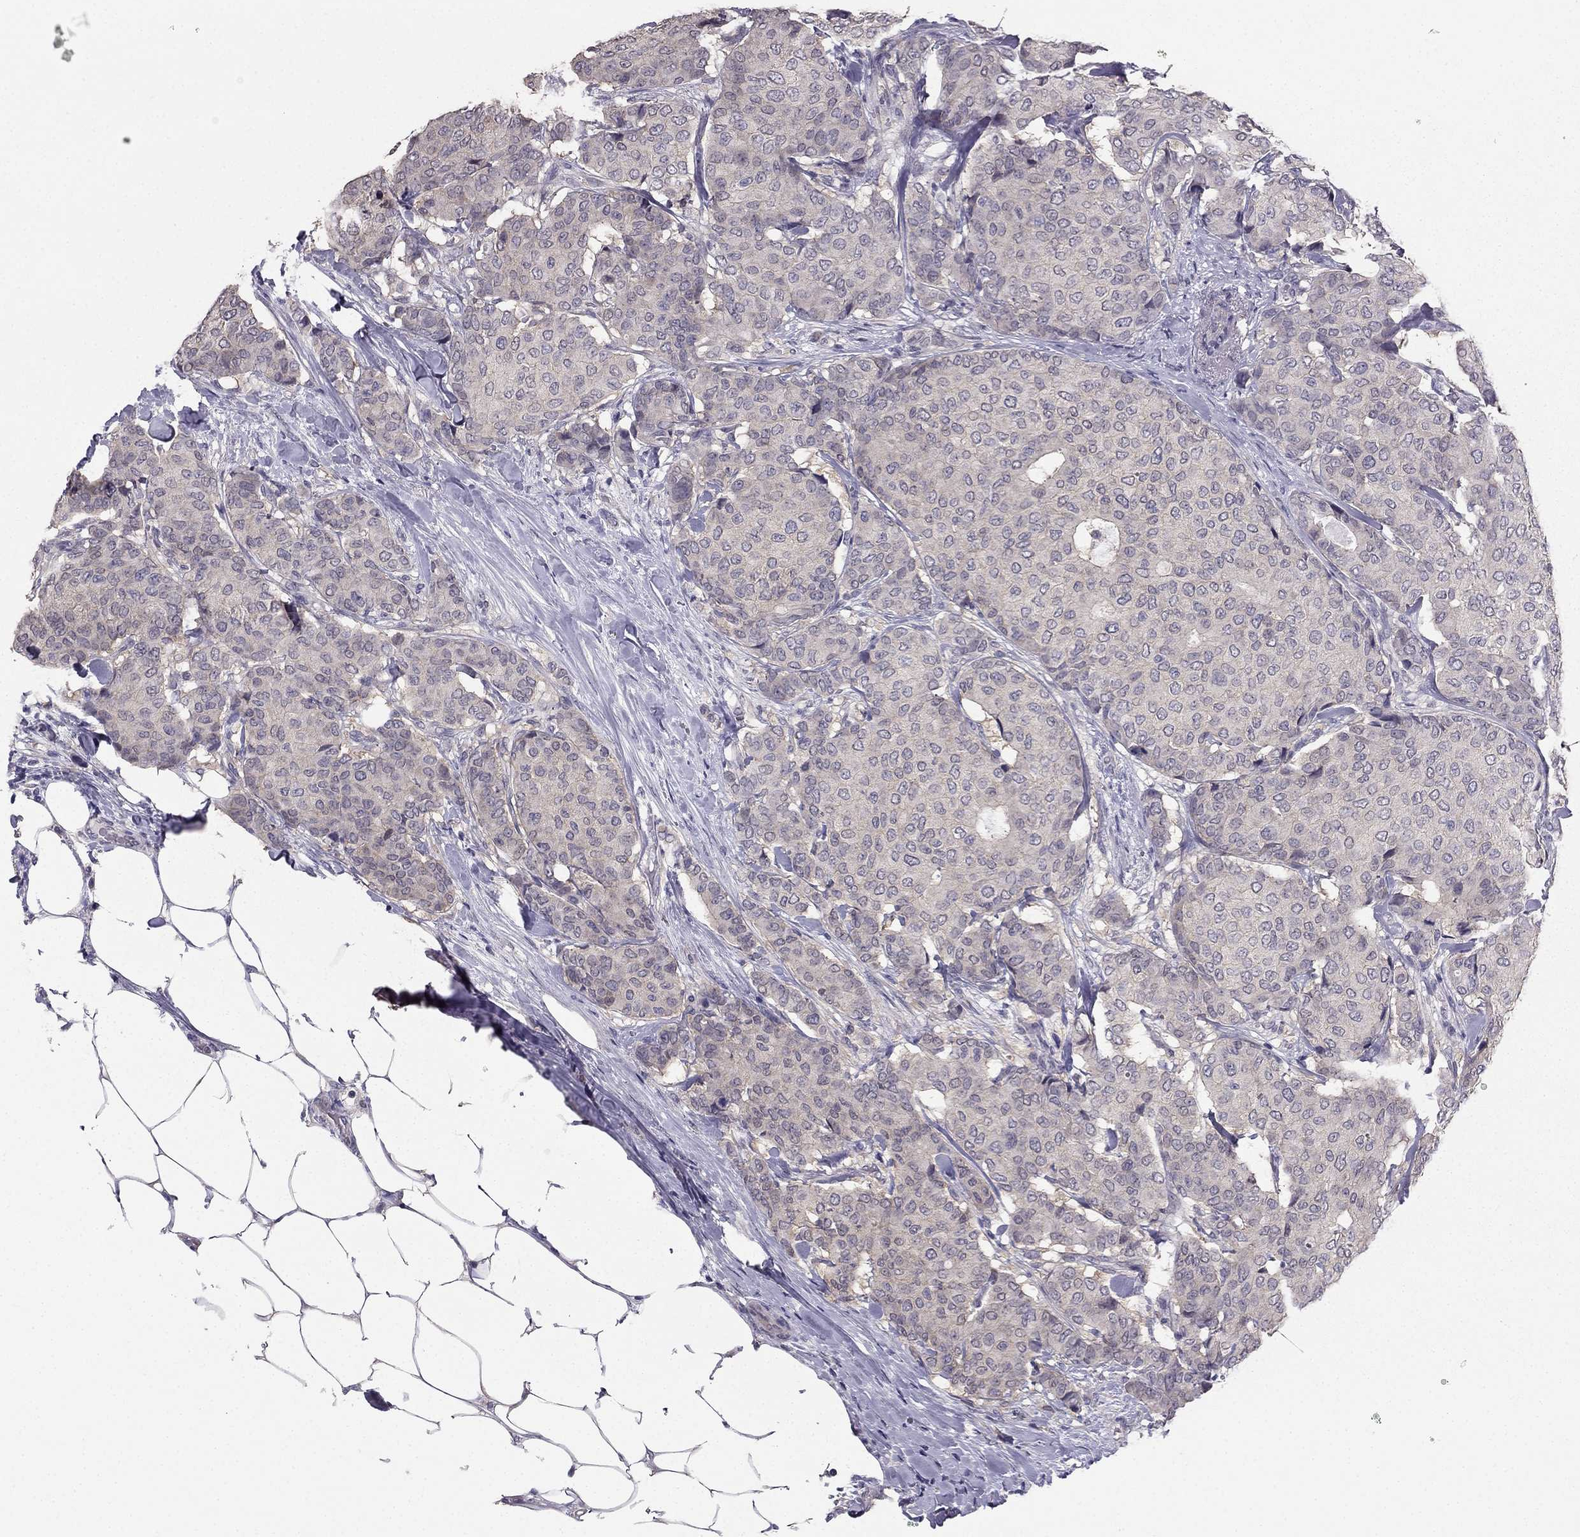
{"staining": {"intensity": "negative", "quantity": "none", "location": "none"}, "tissue": "breast cancer", "cell_type": "Tumor cells", "image_type": "cancer", "snomed": [{"axis": "morphology", "description": "Duct carcinoma"}, {"axis": "topography", "description": "Breast"}], "caption": "This image is of breast cancer (invasive ductal carcinoma) stained with immunohistochemistry to label a protein in brown with the nuclei are counter-stained blue. There is no positivity in tumor cells.", "gene": "HSFX1", "patient": {"sex": "female", "age": 75}}